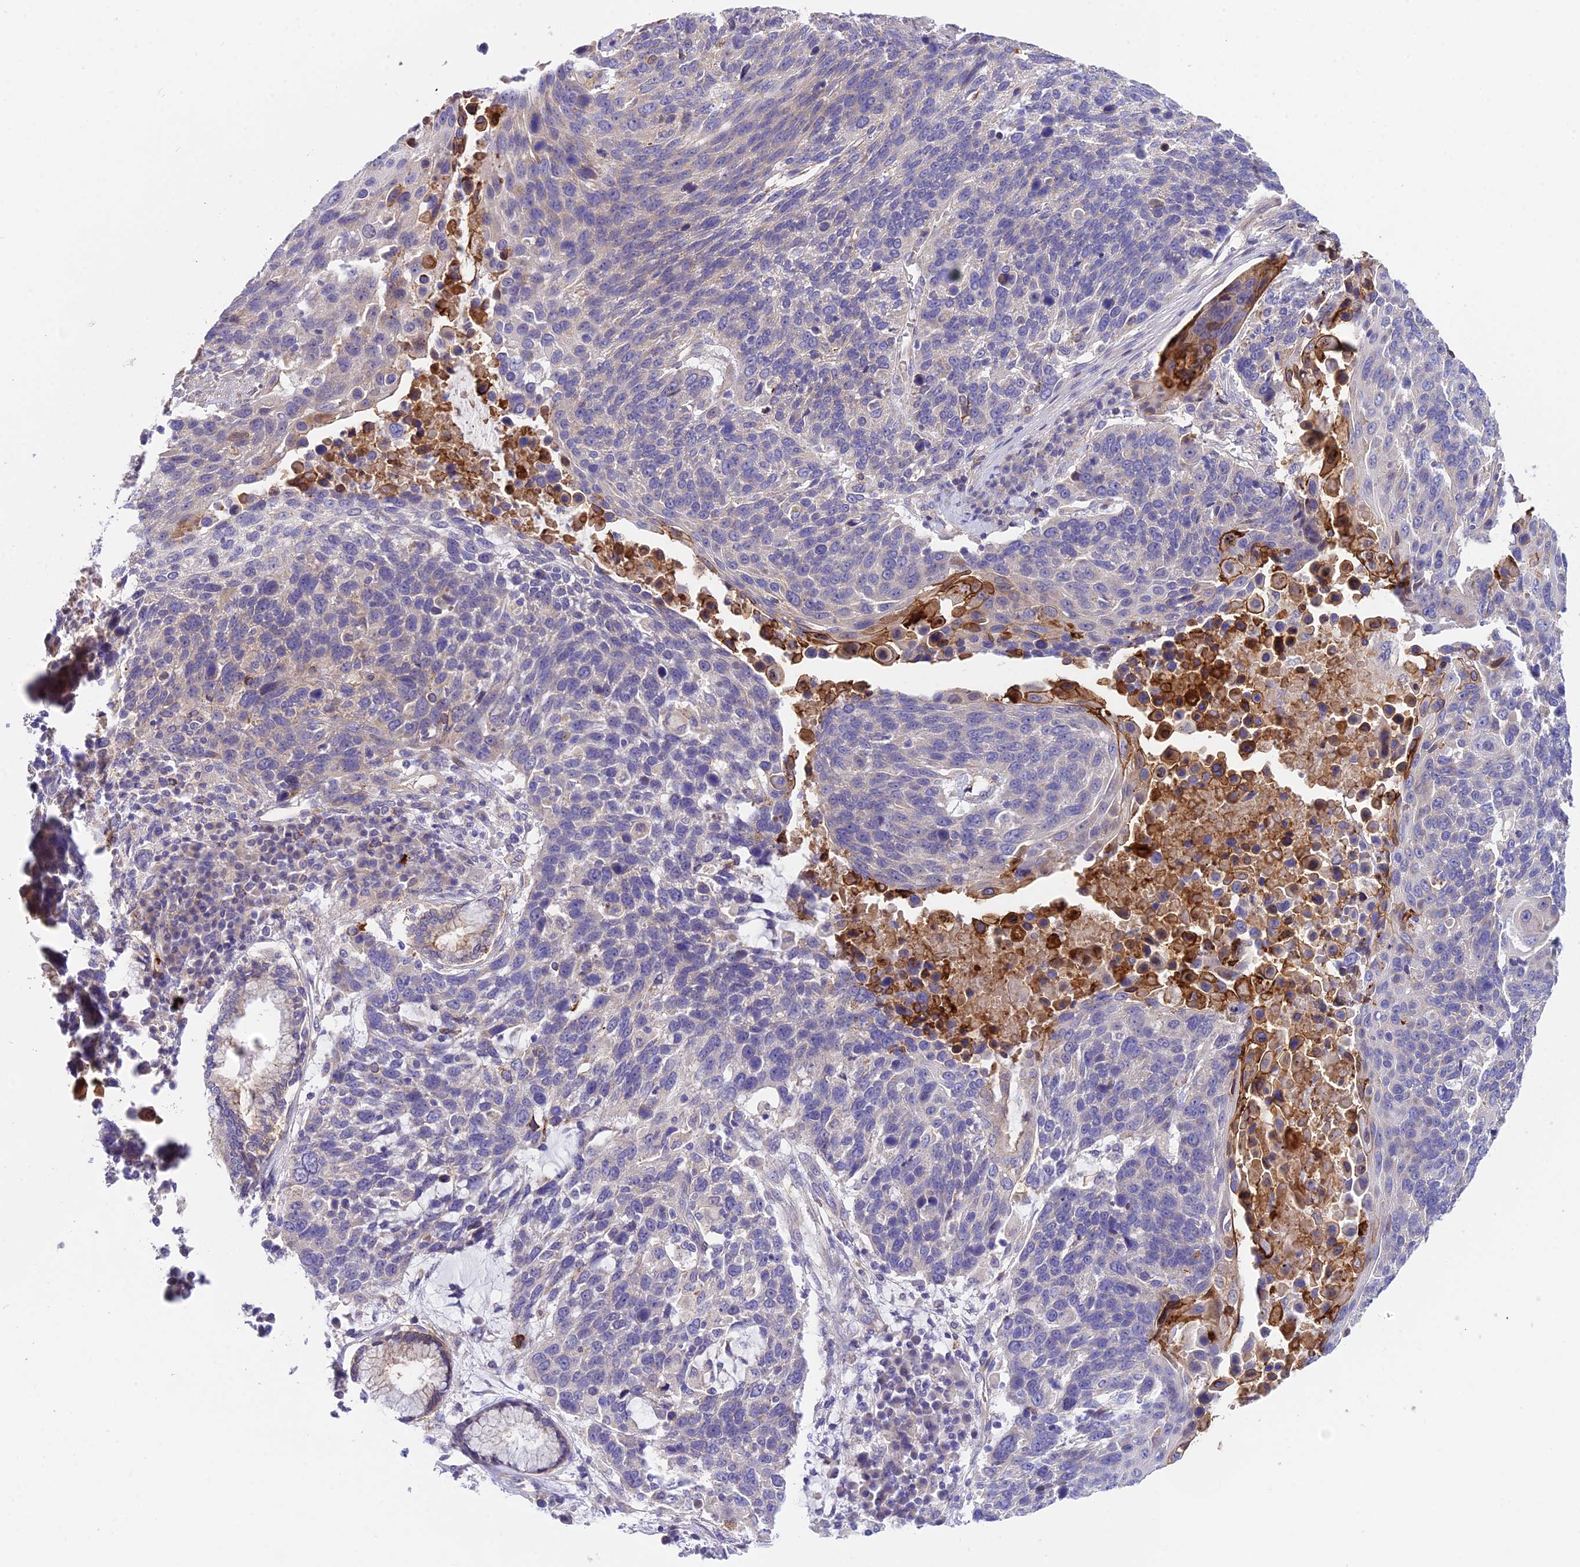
{"staining": {"intensity": "negative", "quantity": "none", "location": "none"}, "tissue": "lung cancer", "cell_type": "Tumor cells", "image_type": "cancer", "snomed": [{"axis": "morphology", "description": "Squamous cell carcinoma, NOS"}, {"axis": "topography", "description": "Lung"}], "caption": "Squamous cell carcinoma (lung) was stained to show a protein in brown. There is no significant positivity in tumor cells.", "gene": "TRIM43B", "patient": {"sex": "male", "age": 66}}